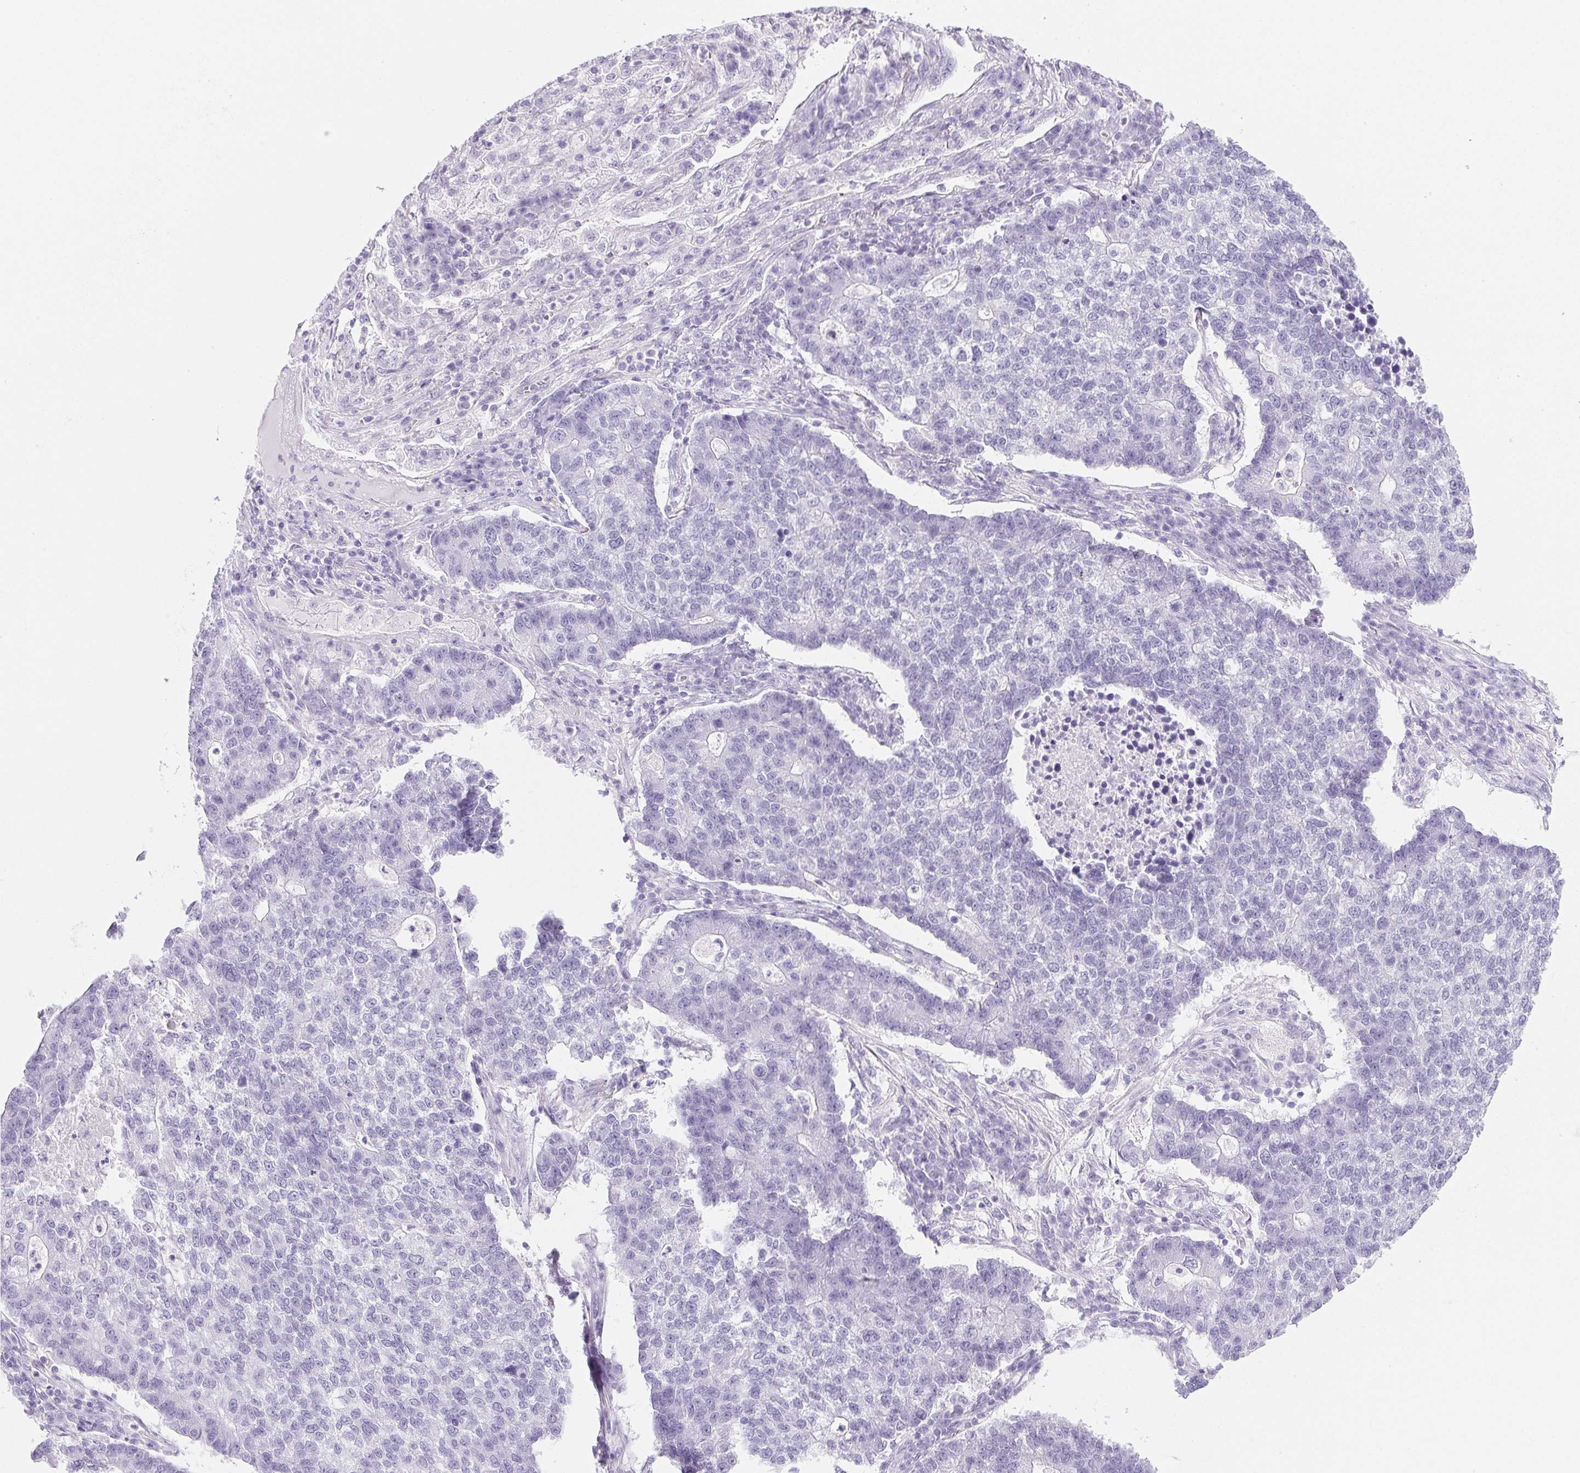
{"staining": {"intensity": "negative", "quantity": "none", "location": "none"}, "tissue": "lung cancer", "cell_type": "Tumor cells", "image_type": "cancer", "snomed": [{"axis": "morphology", "description": "Adenocarcinoma, NOS"}, {"axis": "topography", "description": "Lung"}], "caption": "Lung adenocarcinoma was stained to show a protein in brown. There is no significant staining in tumor cells. (Stains: DAB IHC with hematoxylin counter stain, Microscopy: brightfield microscopy at high magnification).", "gene": "PRSS3", "patient": {"sex": "male", "age": 57}}